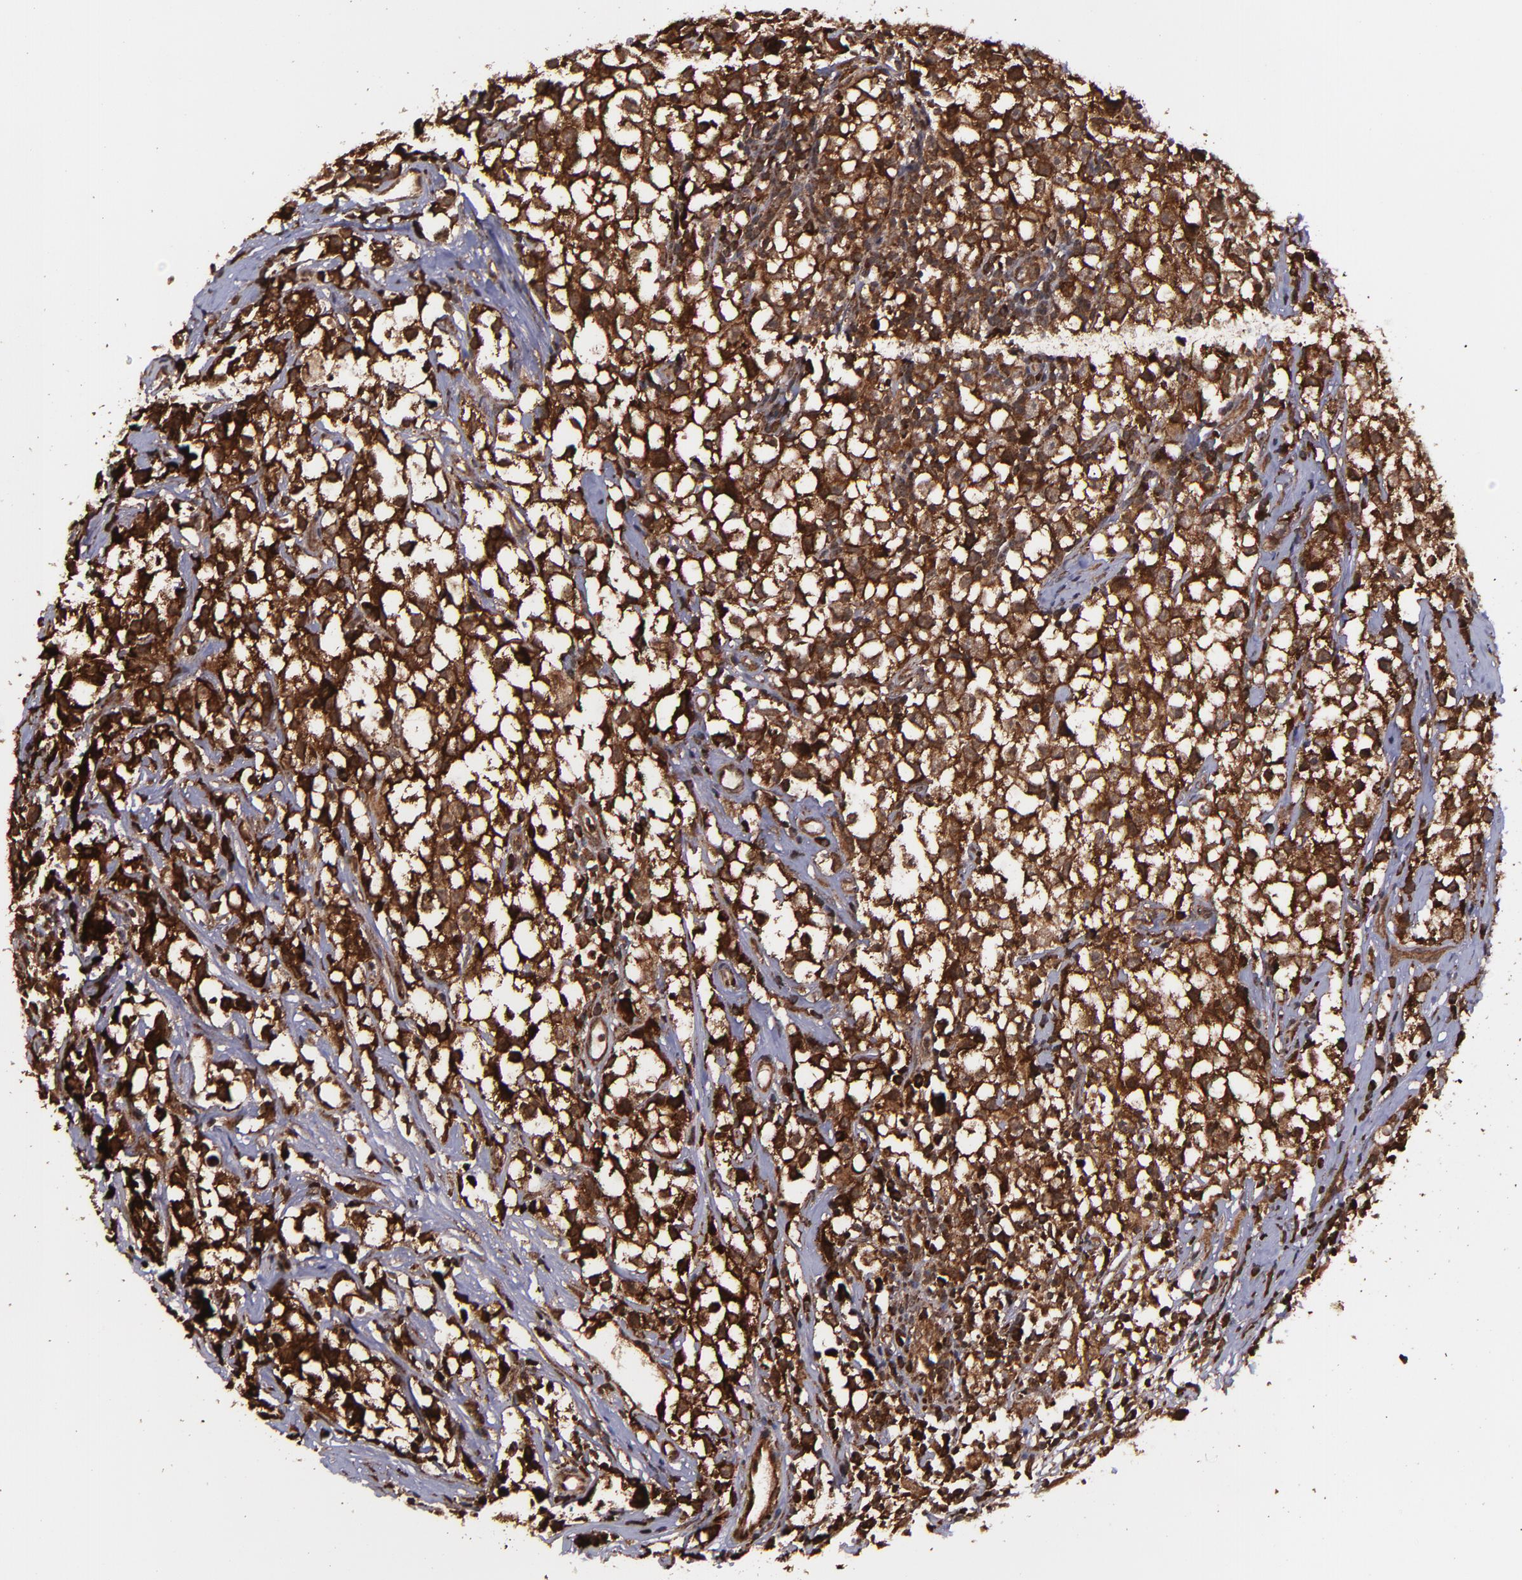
{"staining": {"intensity": "strong", "quantity": ">75%", "location": "cytoplasmic/membranous,nuclear"}, "tissue": "testis cancer", "cell_type": "Tumor cells", "image_type": "cancer", "snomed": [{"axis": "morphology", "description": "Seminoma, NOS"}, {"axis": "topography", "description": "Testis"}], "caption": "Seminoma (testis) tissue exhibits strong cytoplasmic/membranous and nuclear staining in about >75% of tumor cells (IHC, brightfield microscopy, high magnification).", "gene": "EIF4ENIF1", "patient": {"sex": "male", "age": 35}}